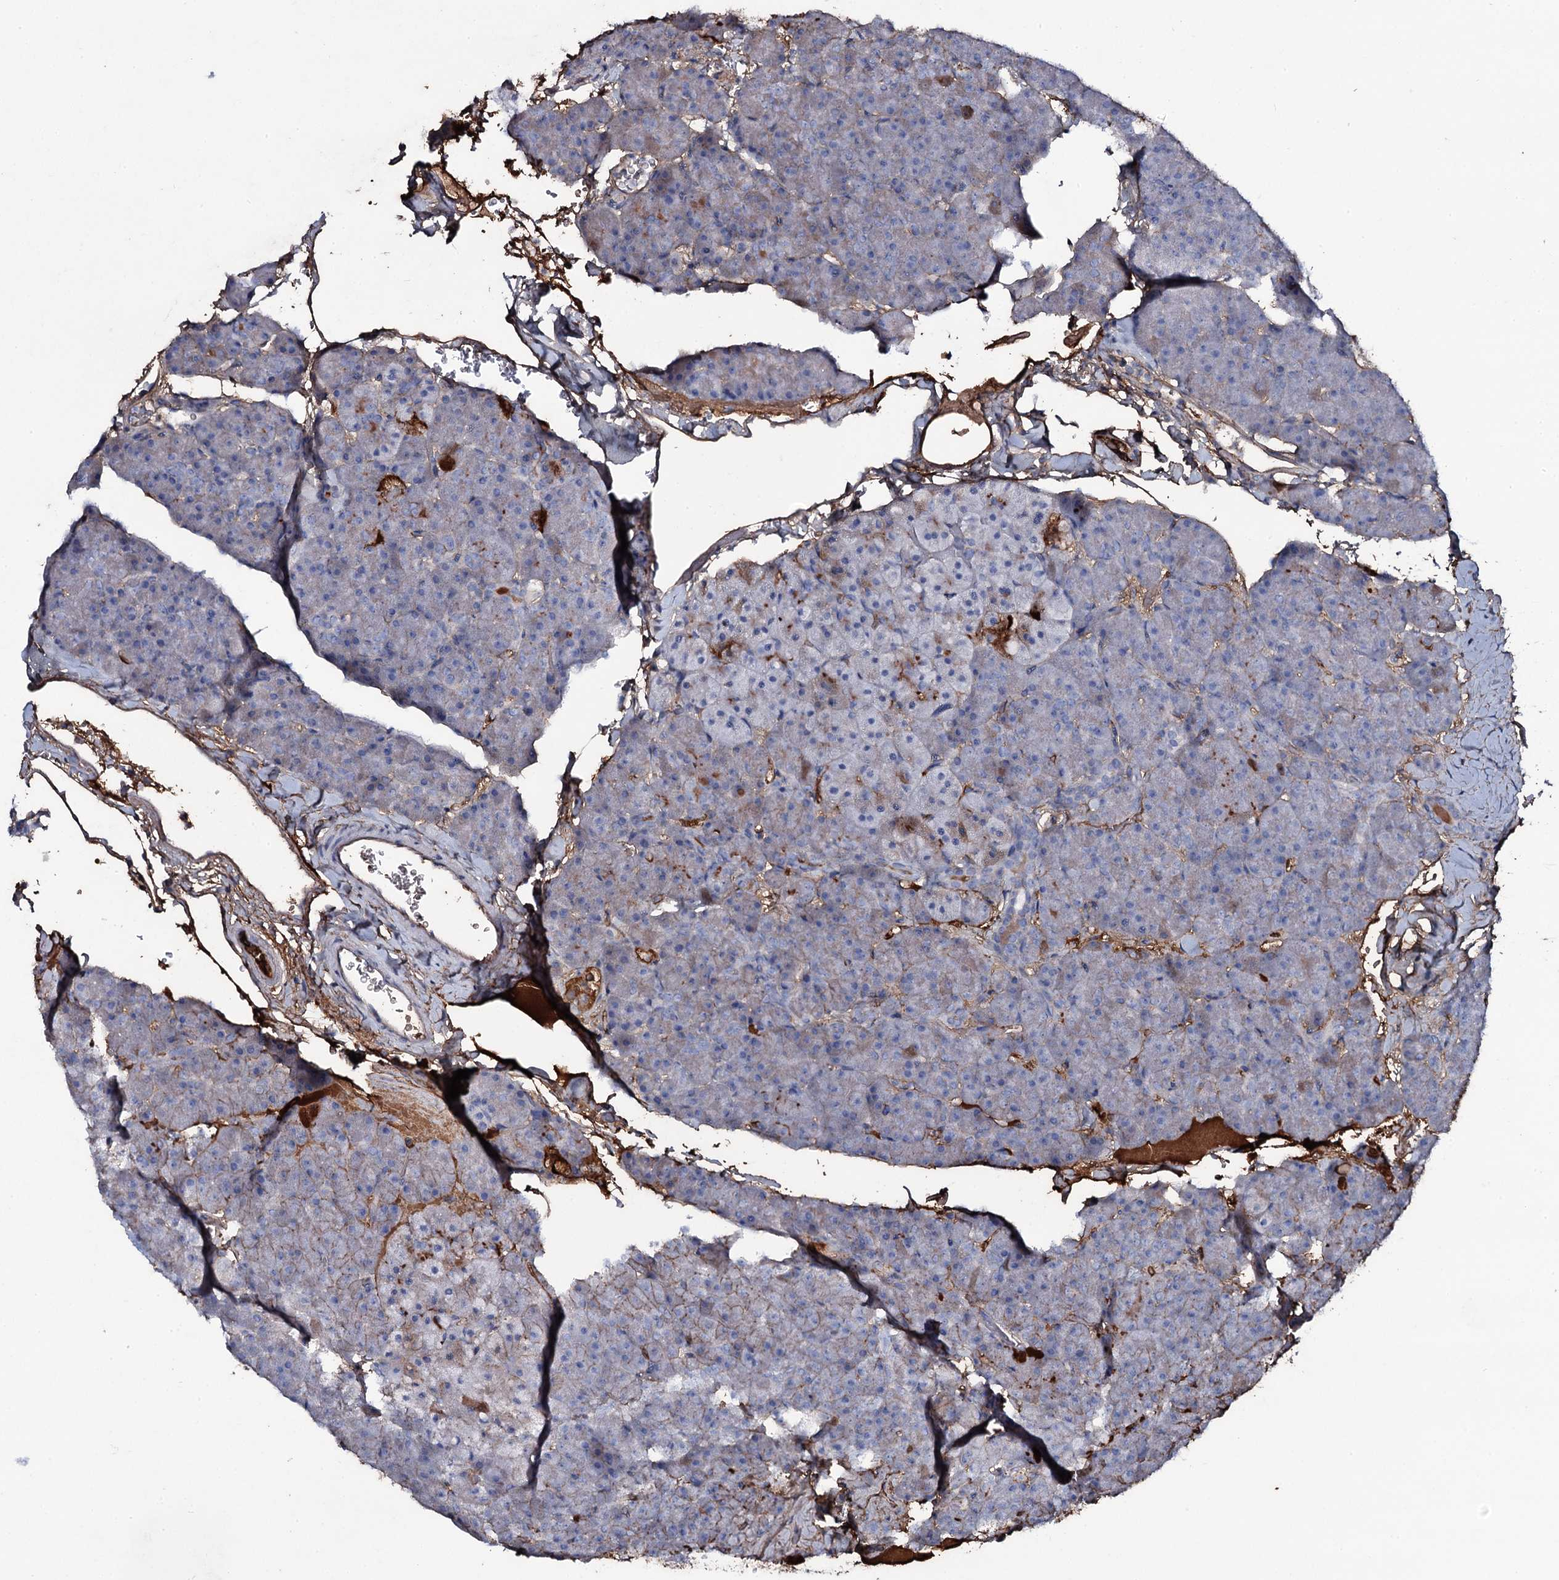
{"staining": {"intensity": "moderate", "quantity": "<25%", "location": "cytoplasmic/membranous"}, "tissue": "pancreas", "cell_type": "Exocrine glandular cells", "image_type": "normal", "snomed": [{"axis": "morphology", "description": "Normal tissue, NOS"}, {"axis": "topography", "description": "Pancreas"}], "caption": "IHC histopathology image of normal pancreas: pancreas stained using immunohistochemistry (IHC) demonstrates low levels of moderate protein expression localized specifically in the cytoplasmic/membranous of exocrine glandular cells, appearing as a cytoplasmic/membranous brown color.", "gene": "EDN1", "patient": {"sex": "male", "age": 36}}